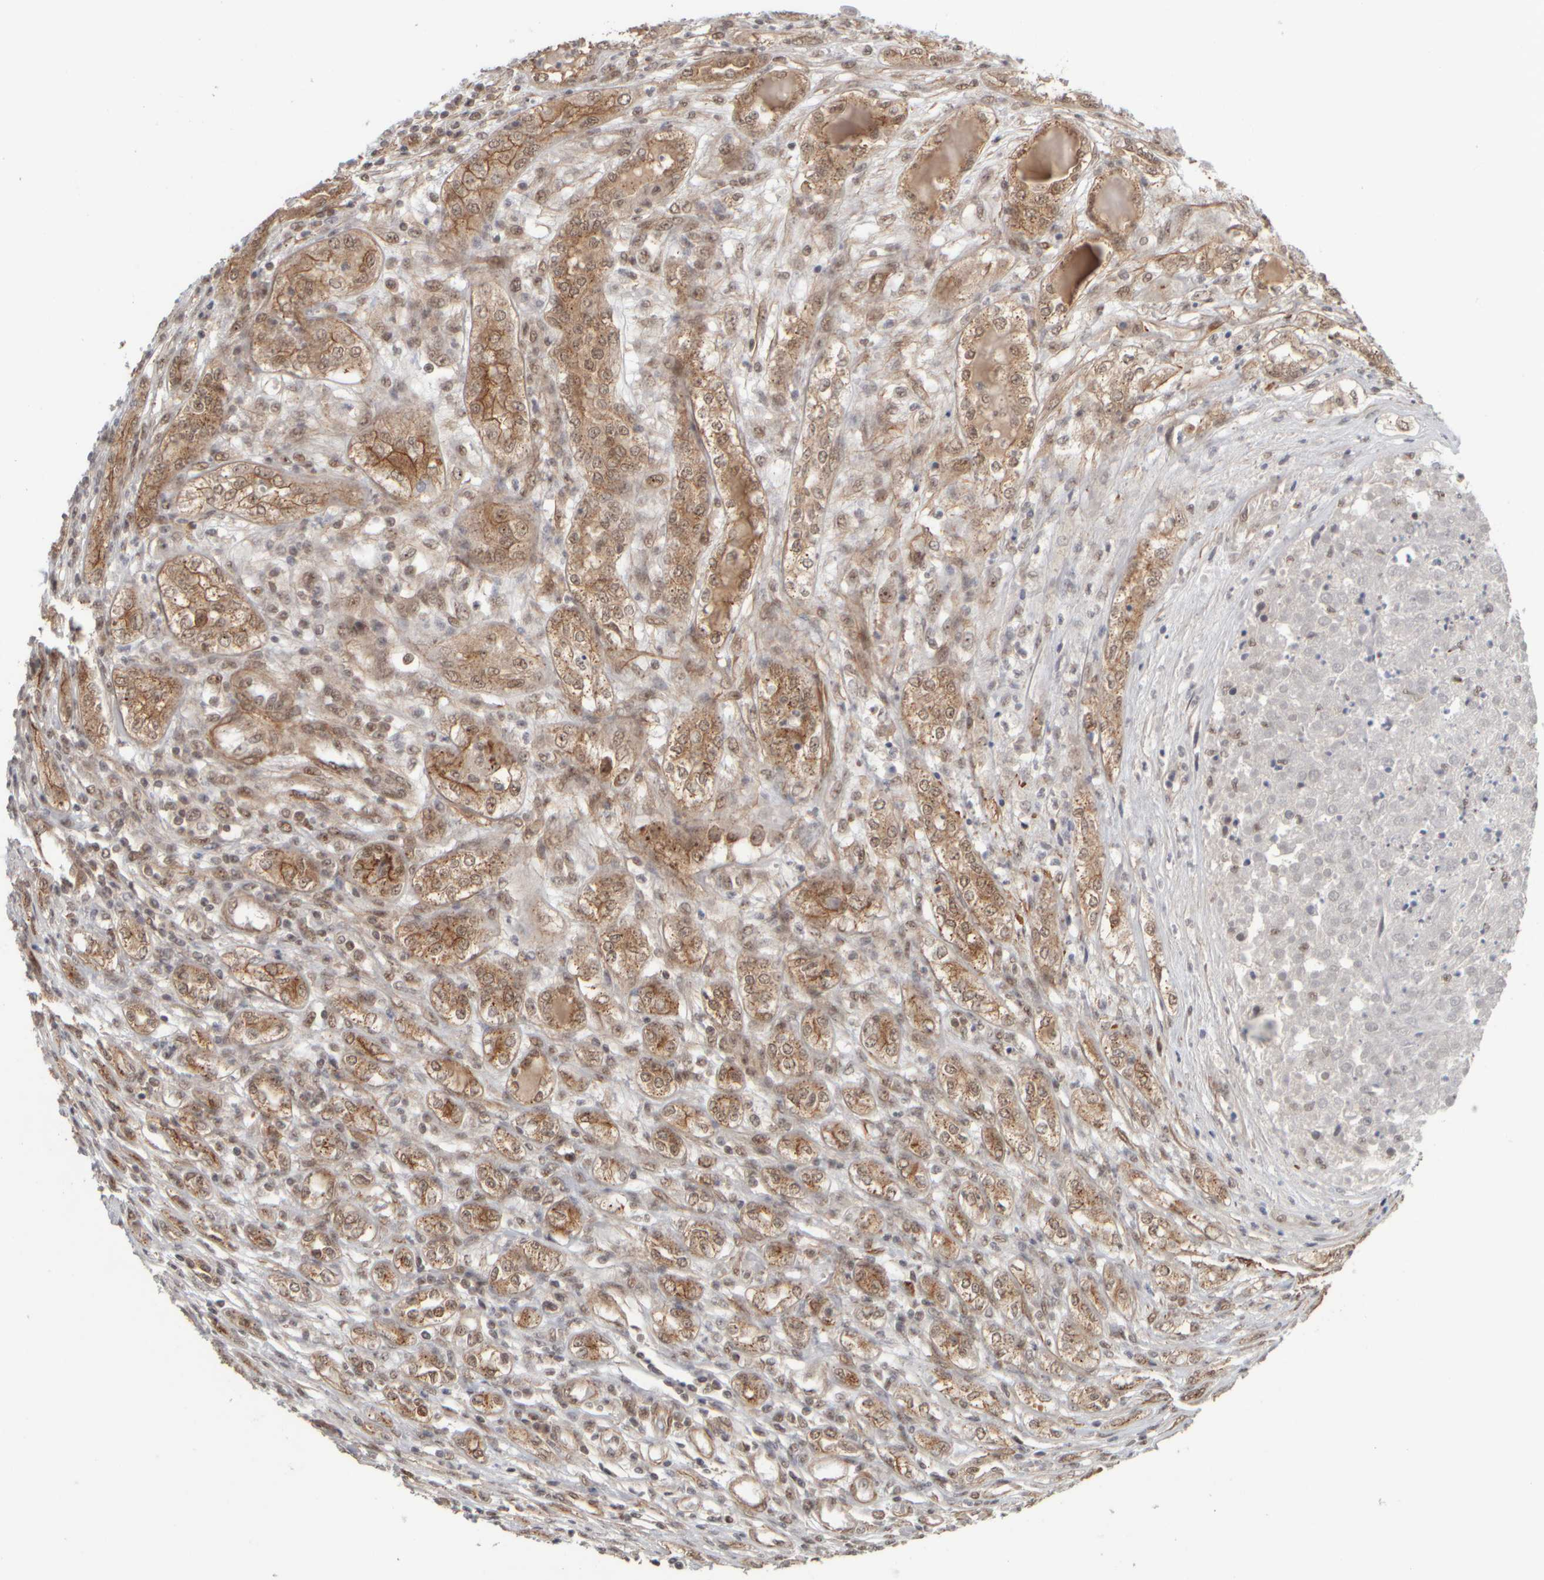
{"staining": {"intensity": "weak", "quantity": ">75%", "location": "cytoplasmic/membranous,nuclear"}, "tissue": "renal cancer", "cell_type": "Tumor cells", "image_type": "cancer", "snomed": [{"axis": "morphology", "description": "Adenocarcinoma, NOS"}, {"axis": "topography", "description": "Kidney"}], "caption": "This micrograph shows immunohistochemistry staining of human renal cancer, with low weak cytoplasmic/membranous and nuclear staining in about >75% of tumor cells.", "gene": "SYNRG", "patient": {"sex": "female", "age": 54}}